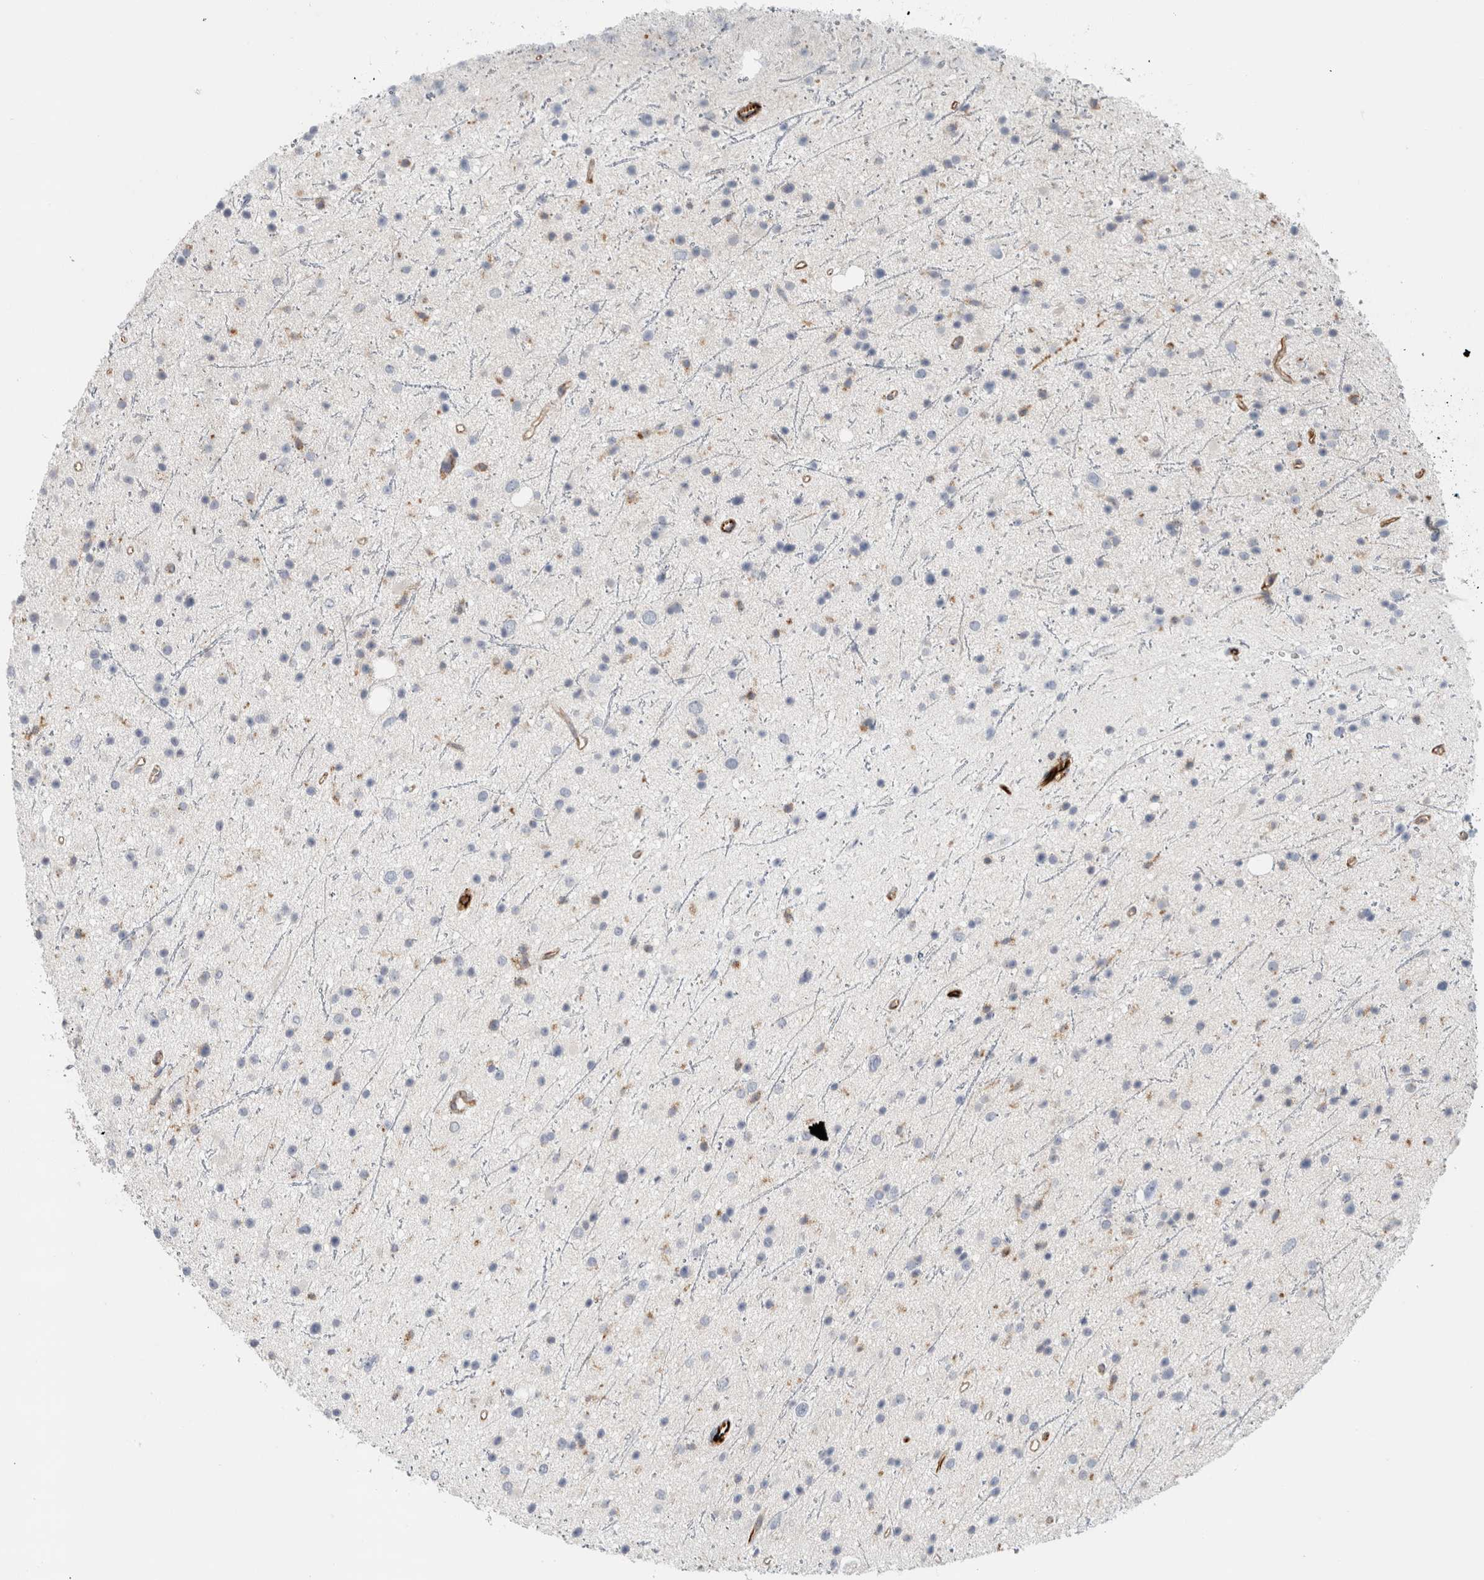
{"staining": {"intensity": "weak", "quantity": "<25%", "location": "cytoplasmic/membranous"}, "tissue": "glioma", "cell_type": "Tumor cells", "image_type": "cancer", "snomed": [{"axis": "morphology", "description": "Glioma, malignant, Low grade"}, {"axis": "topography", "description": "Cerebral cortex"}], "caption": "Tumor cells are negative for brown protein staining in malignant glioma (low-grade).", "gene": "LY86", "patient": {"sex": "female", "age": 39}}